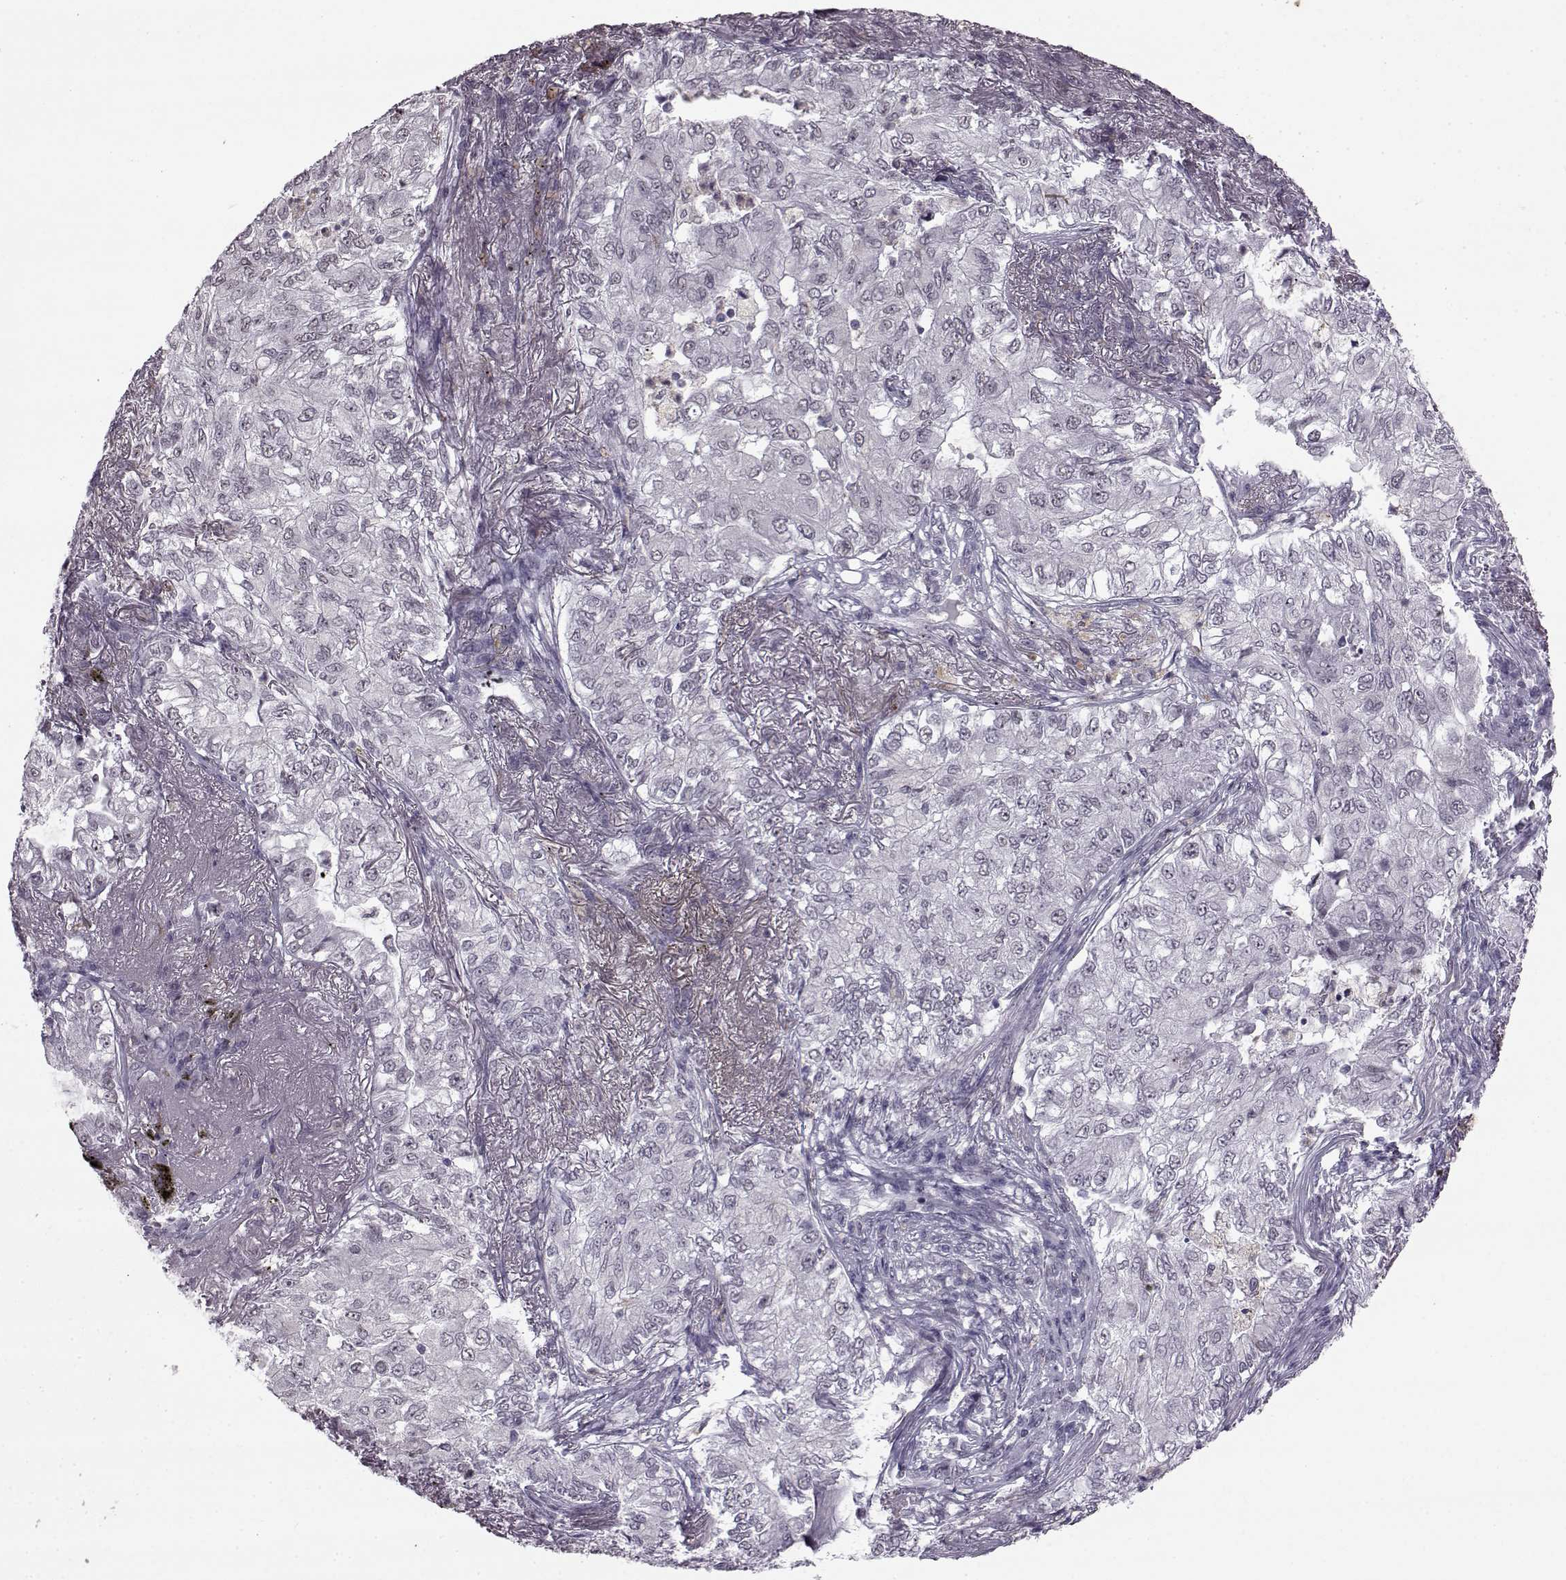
{"staining": {"intensity": "negative", "quantity": "none", "location": "none"}, "tissue": "lung cancer", "cell_type": "Tumor cells", "image_type": "cancer", "snomed": [{"axis": "morphology", "description": "Adenocarcinoma, NOS"}, {"axis": "topography", "description": "Lung"}], "caption": "This image is of adenocarcinoma (lung) stained with immunohistochemistry to label a protein in brown with the nuclei are counter-stained blue. There is no positivity in tumor cells.", "gene": "SLC28A2", "patient": {"sex": "female", "age": 73}}